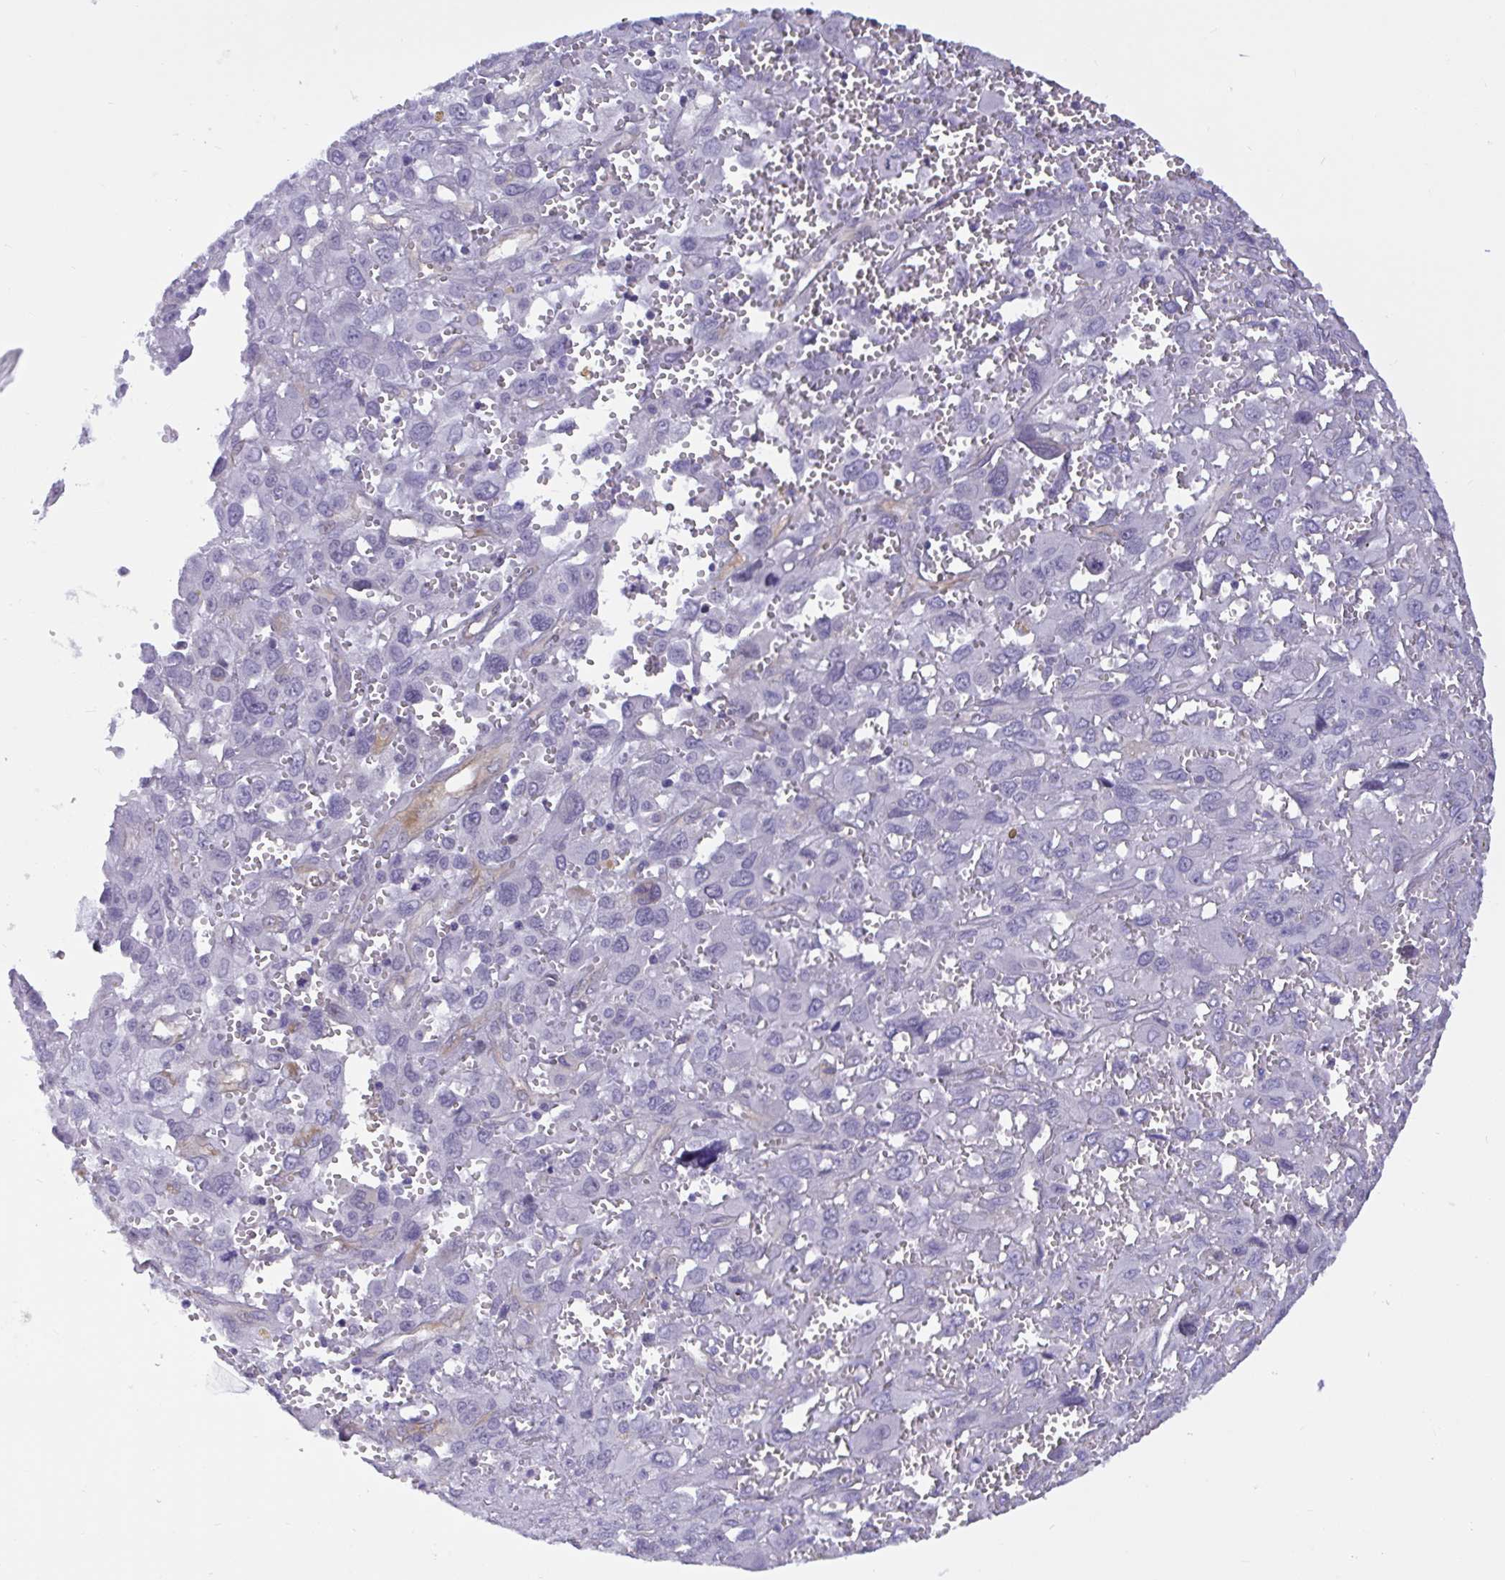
{"staining": {"intensity": "negative", "quantity": "none", "location": "none"}, "tissue": "pancreatic cancer", "cell_type": "Tumor cells", "image_type": "cancer", "snomed": [{"axis": "morphology", "description": "Adenocarcinoma, NOS"}, {"axis": "topography", "description": "Pancreas"}], "caption": "Tumor cells are negative for brown protein staining in pancreatic cancer.", "gene": "EML1", "patient": {"sex": "female", "age": 47}}